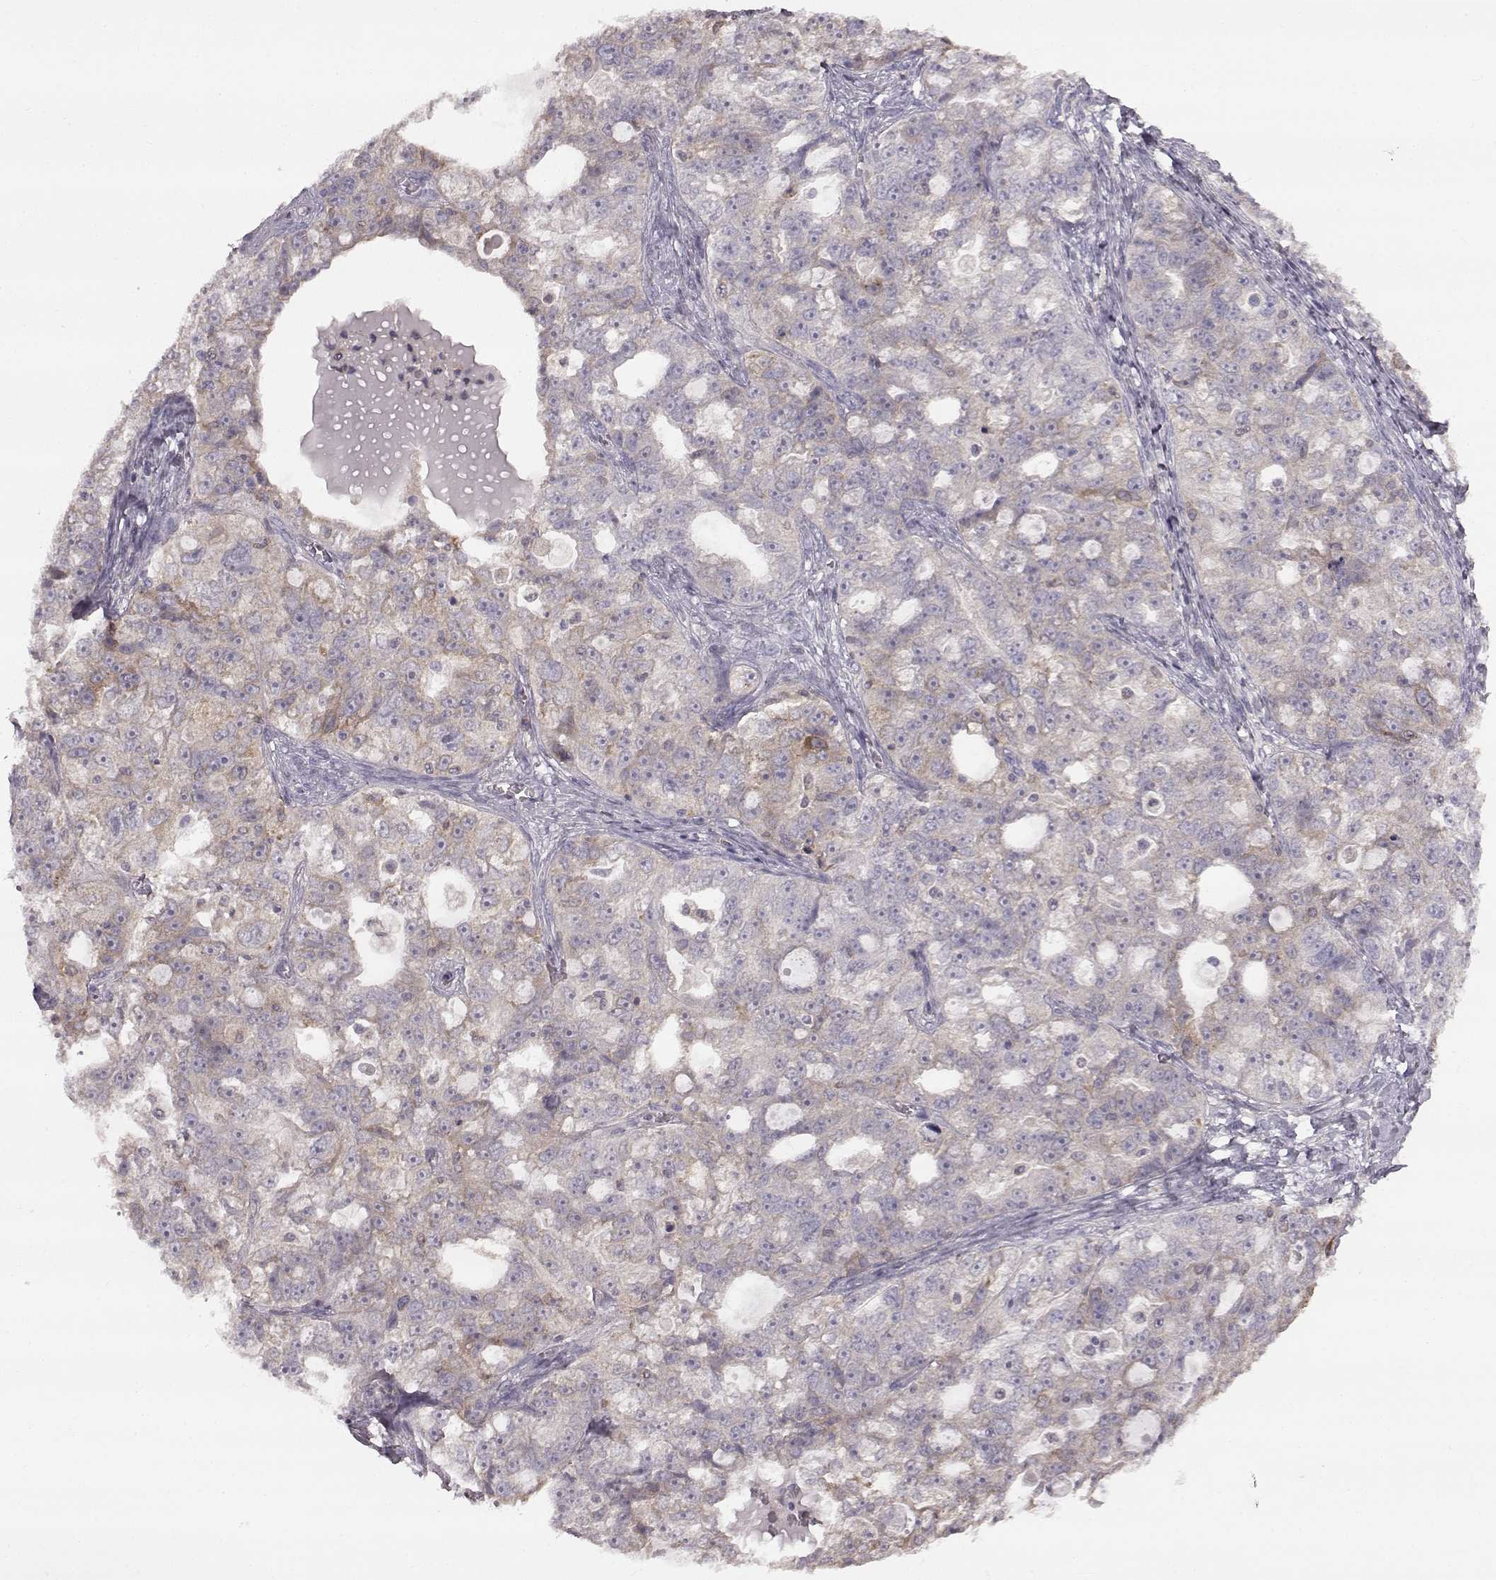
{"staining": {"intensity": "moderate", "quantity": "<25%", "location": "cytoplasmic/membranous"}, "tissue": "ovarian cancer", "cell_type": "Tumor cells", "image_type": "cancer", "snomed": [{"axis": "morphology", "description": "Cystadenocarcinoma, serous, NOS"}, {"axis": "topography", "description": "Ovary"}], "caption": "A micrograph of human ovarian cancer stained for a protein shows moderate cytoplasmic/membranous brown staining in tumor cells. The protein is stained brown, and the nuclei are stained in blue (DAB IHC with brightfield microscopy, high magnification).", "gene": "SPAG17", "patient": {"sex": "female", "age": 51}}